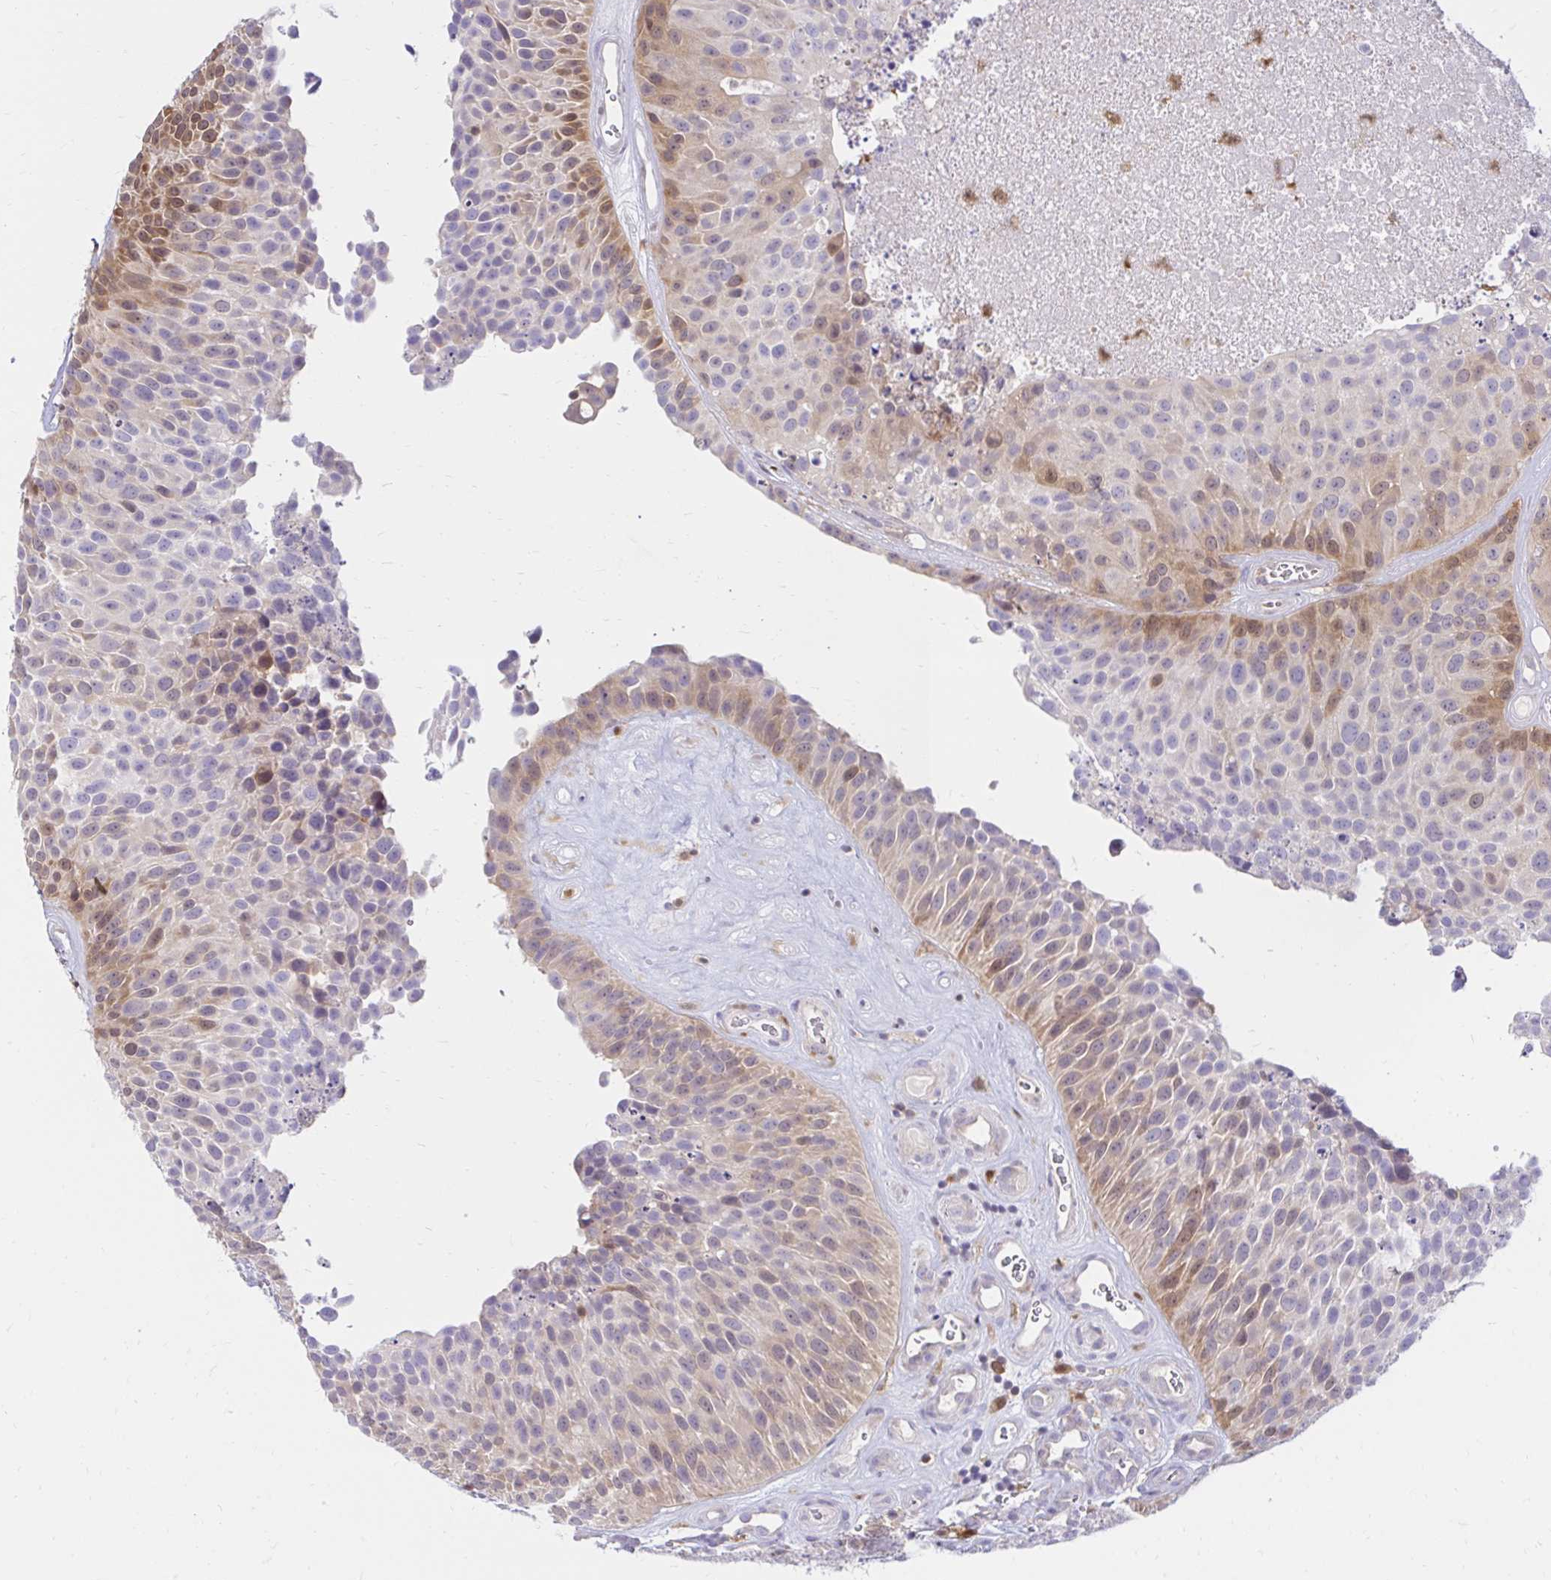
{"staining": {"intensity": "weak", "quantity": "25%-75%", "location": "cytoplasmic/membranous"}, "tissue": "urothelial cancer", "cell_type": "Tumor cells", "image_type": "cancer", "snomed": [{"axis": "morphology", "description": "Urothelial carcinoma, Low grade"}, {"axis": "topography", "description": "Urinary bladder"}], "caption": "Brown immunohistochemical staining in urothelial carcinoma (low-grade) demonstrates weak cytoplasmic/membranous positivity in approximately 25%-75% of tumor cells. The staining was performed using DAB, with brown indicating positive protein expression. Nuclei are stained blue with hematoxylin.", "gene": "PYCARD", "patient": {"sex": "male", "age": 76}}